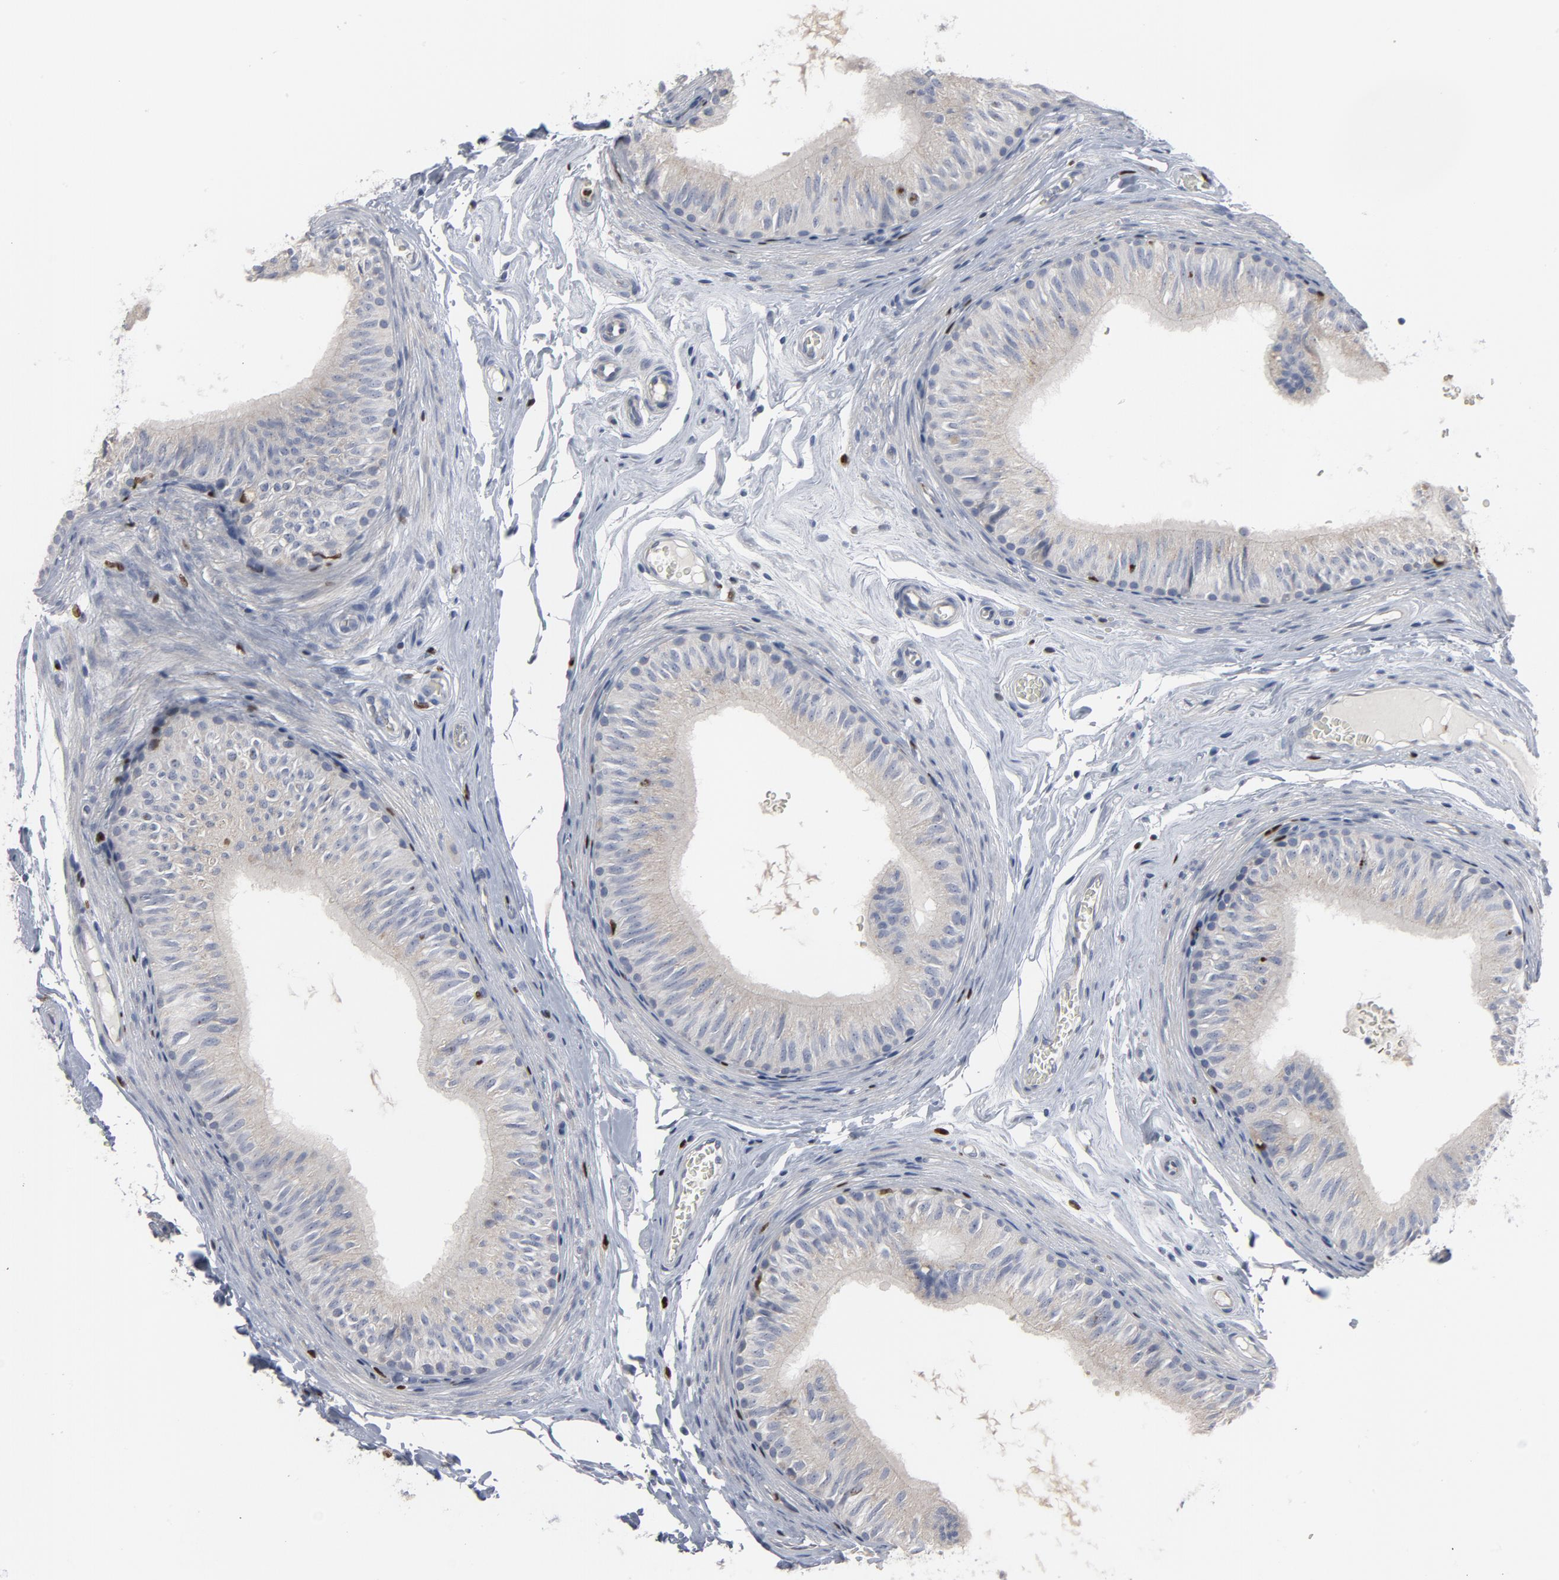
{"staining": {"intensity": "weak", "quantity": ">75%", "location": "cytoplasmic/membranous"}, "tissue": "epididymis", "cell_type": "Glandular cells", "image_type": "normal", "snomed": [{"axis": "morphology", "description": "Normal tissue, NOS"}, {"axis": "topography", "description": "Testis"}, {"axis": "topography", "description": "Epididymis"}], "caption": "Brown immunohistochemical staining in benign epididymis shows weak cytoplasmic/membranous expression in about >75% of glandular cells.", "gene": "SPI1", "patient": {"sex": "male", "age": 36}}